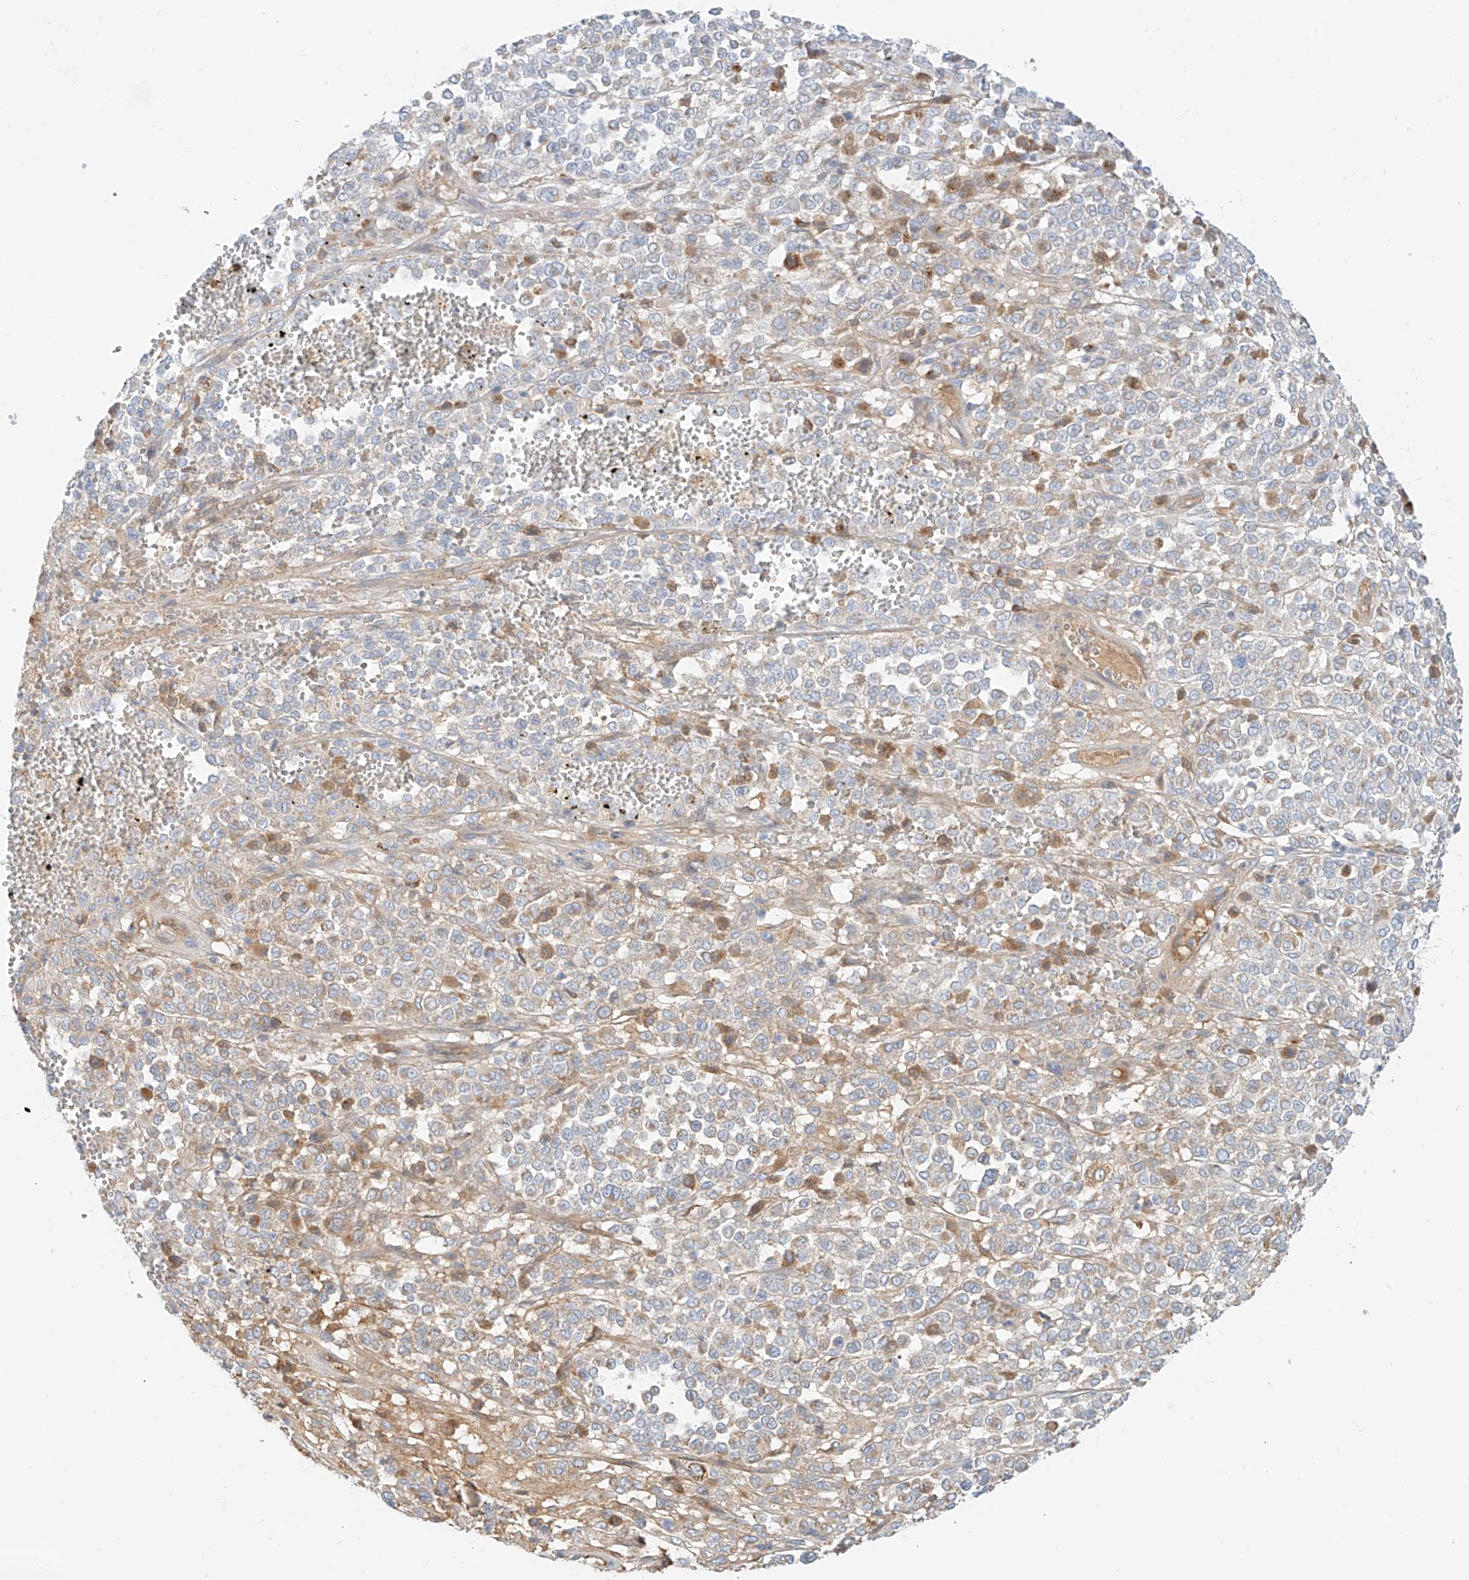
{"staining": {"intensity": "negative", "quantity": "none", "location": "none"}, "tissue": "melanoma", "cell_type": "Tumor cells", "image_type": "cancer", "snomed": [{"axis": "morphology", "description": "Malignant melanoma, Metastatic site"}, {"axis": "topography", "description": "Pancreas"}], "caption": "There is no significant staining in tumor cells of melanoma.", "gene": "OCSTAMP", "patient": {"sex": "female", "age": 30}}